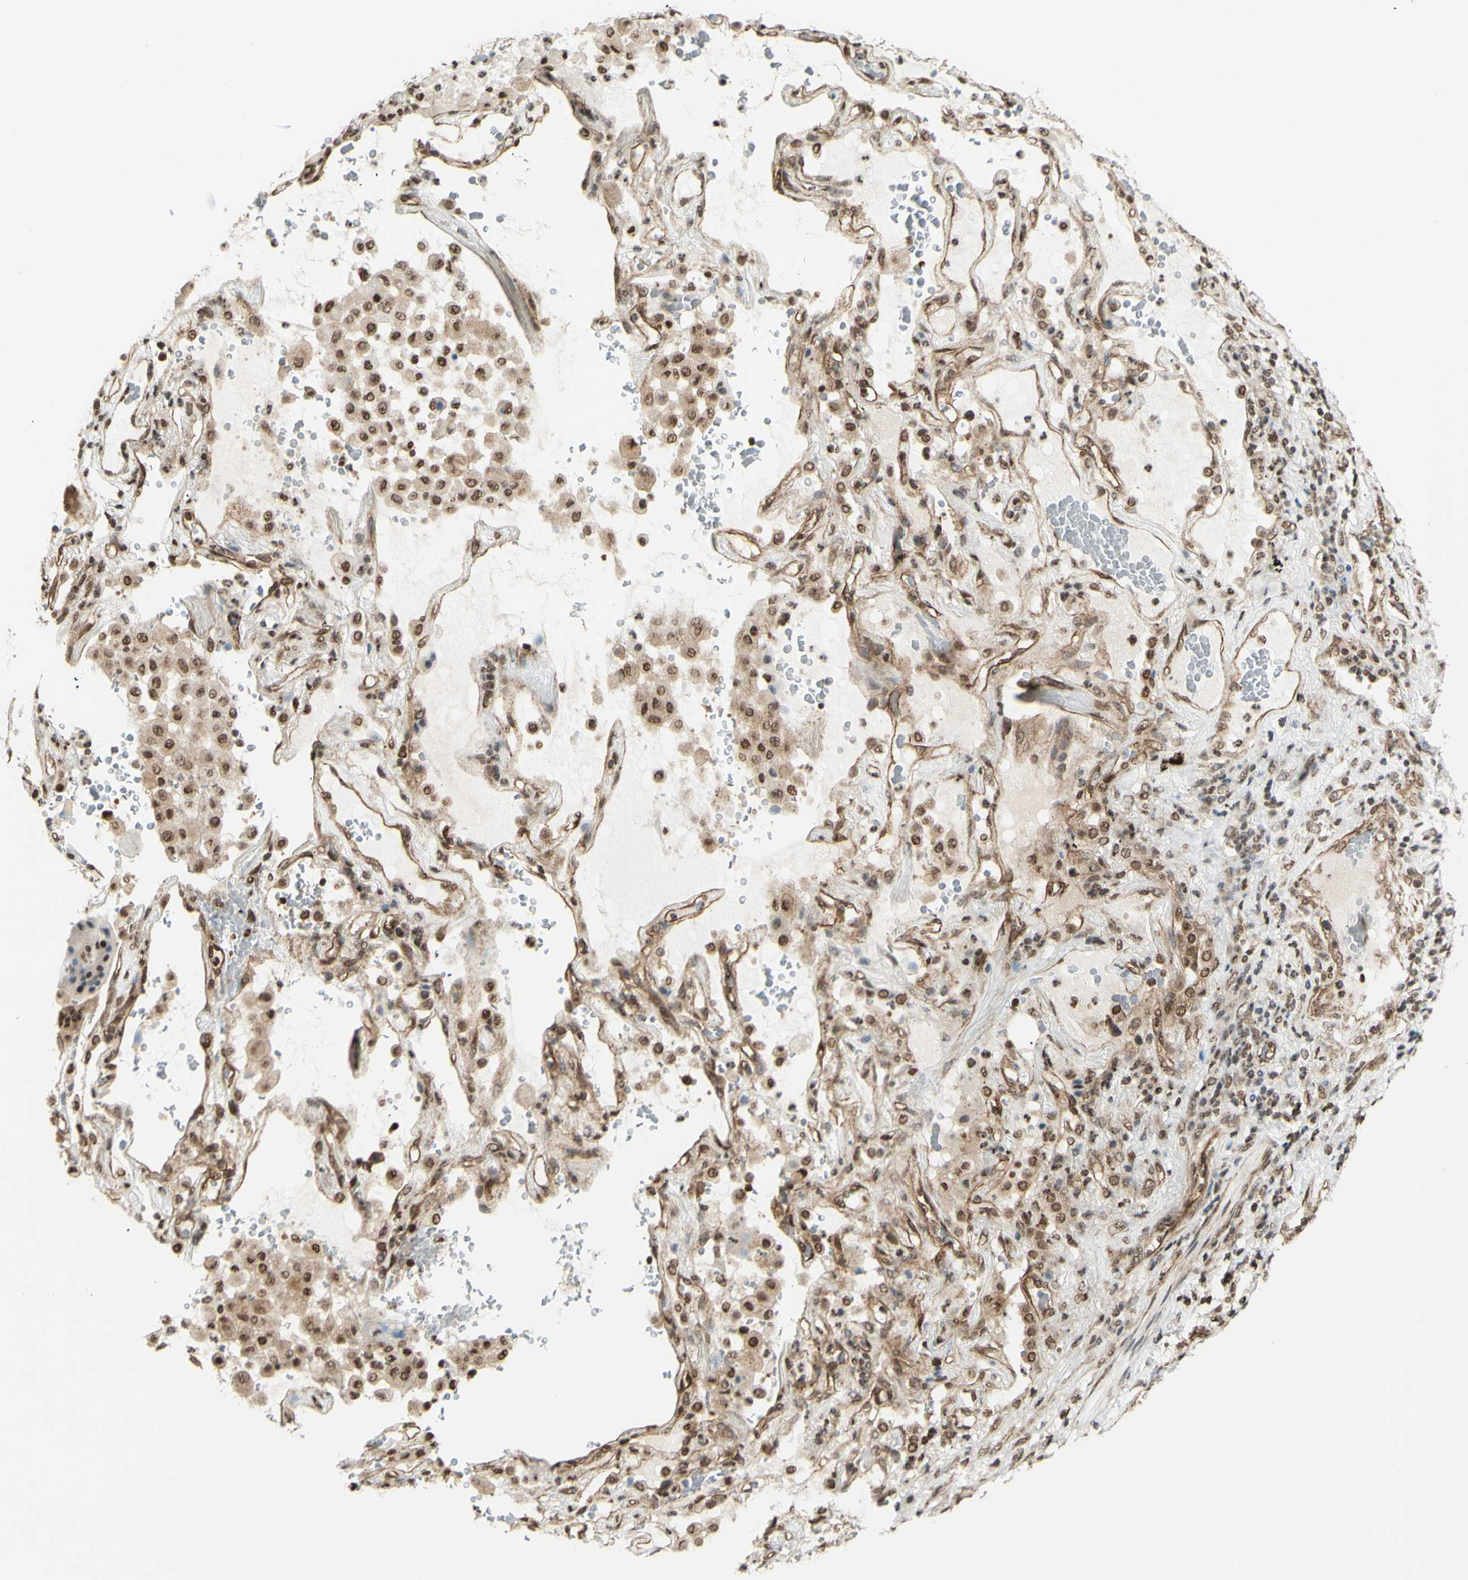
{"staining": {"intensity": "moderate", "quantity": ">75%", "location": "cytoplasmic/membranous,nuclear"}, "tissue": "lung cancer", "cell_type": "Tumor cells", "image_type": "cancer", "snomed": [{"axis": "morphology", "description": "Squamous cell carcinoma, NOS"}, {"axis": "topography", "description": "Lung"}], "caption": "Brown immunohistochemical staining in lung cancer (squamous cell carcinoma) displays moderate cytoplasmic/membranous and nuclear expression in about >75% of tumor cells.", "gene": "ZMYM6", "patient": {"sex": "male", "age": 57}}